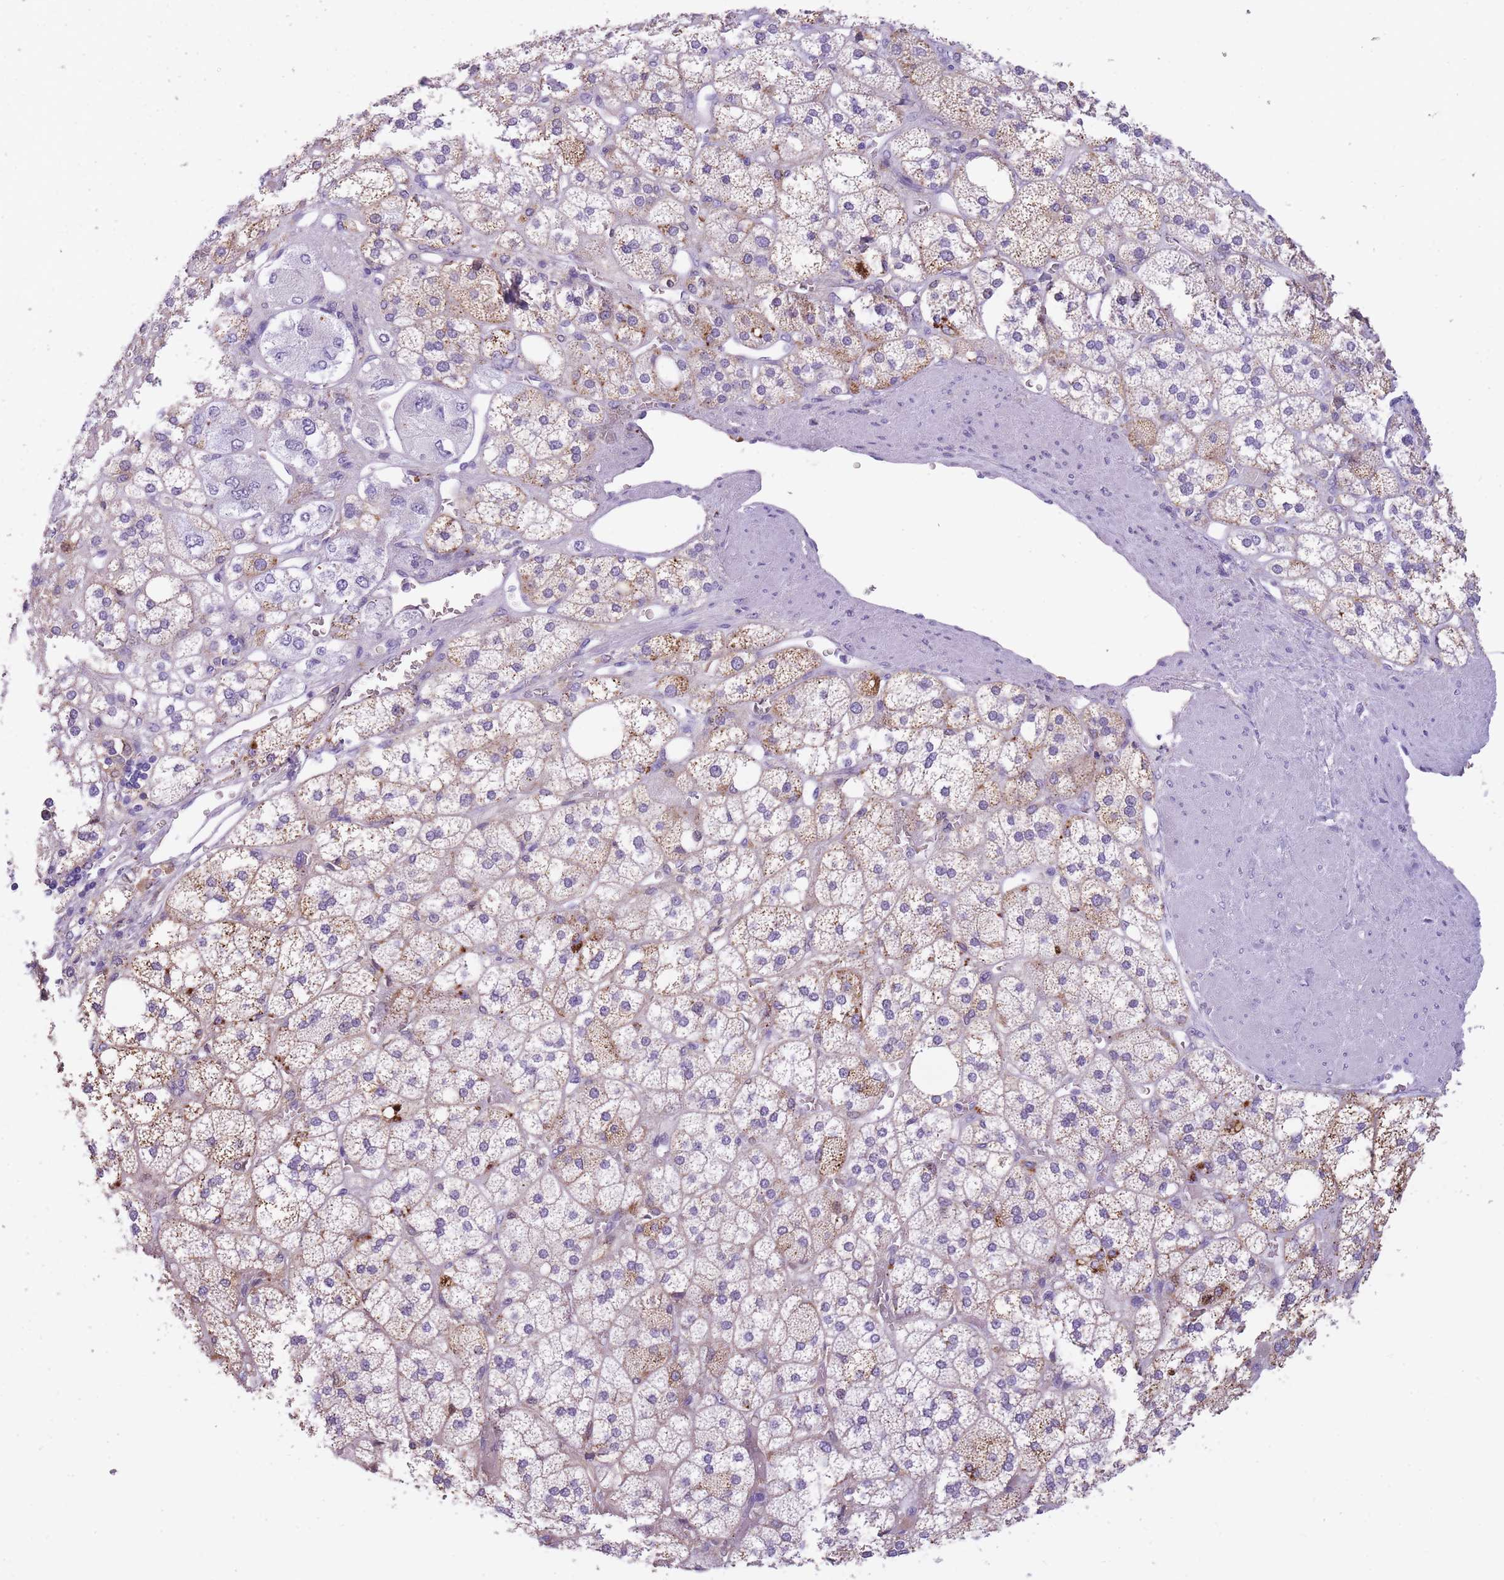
{"staining": {"intensity": "weak", "quantity": "25%-75%", "location": "cytoplasmic/membranous"}, "tissue": "adrenal gland", "cell_type": "Glandular cells", "image_type": "normal", "snomed": [{"axis": "morphology", "description": "Normal tissue, NOS"}, {"axis": "topography", "description": "Adrenal gland"}], "caption": "About 25%-75% of glandular cells in benign adrenal gland display weak cytoplasmic/membranous protein positivity as visualized by brown immunohistochemical staining.", "gene": "GNAT1", "patient": {"sex": "male", "age": 61}}